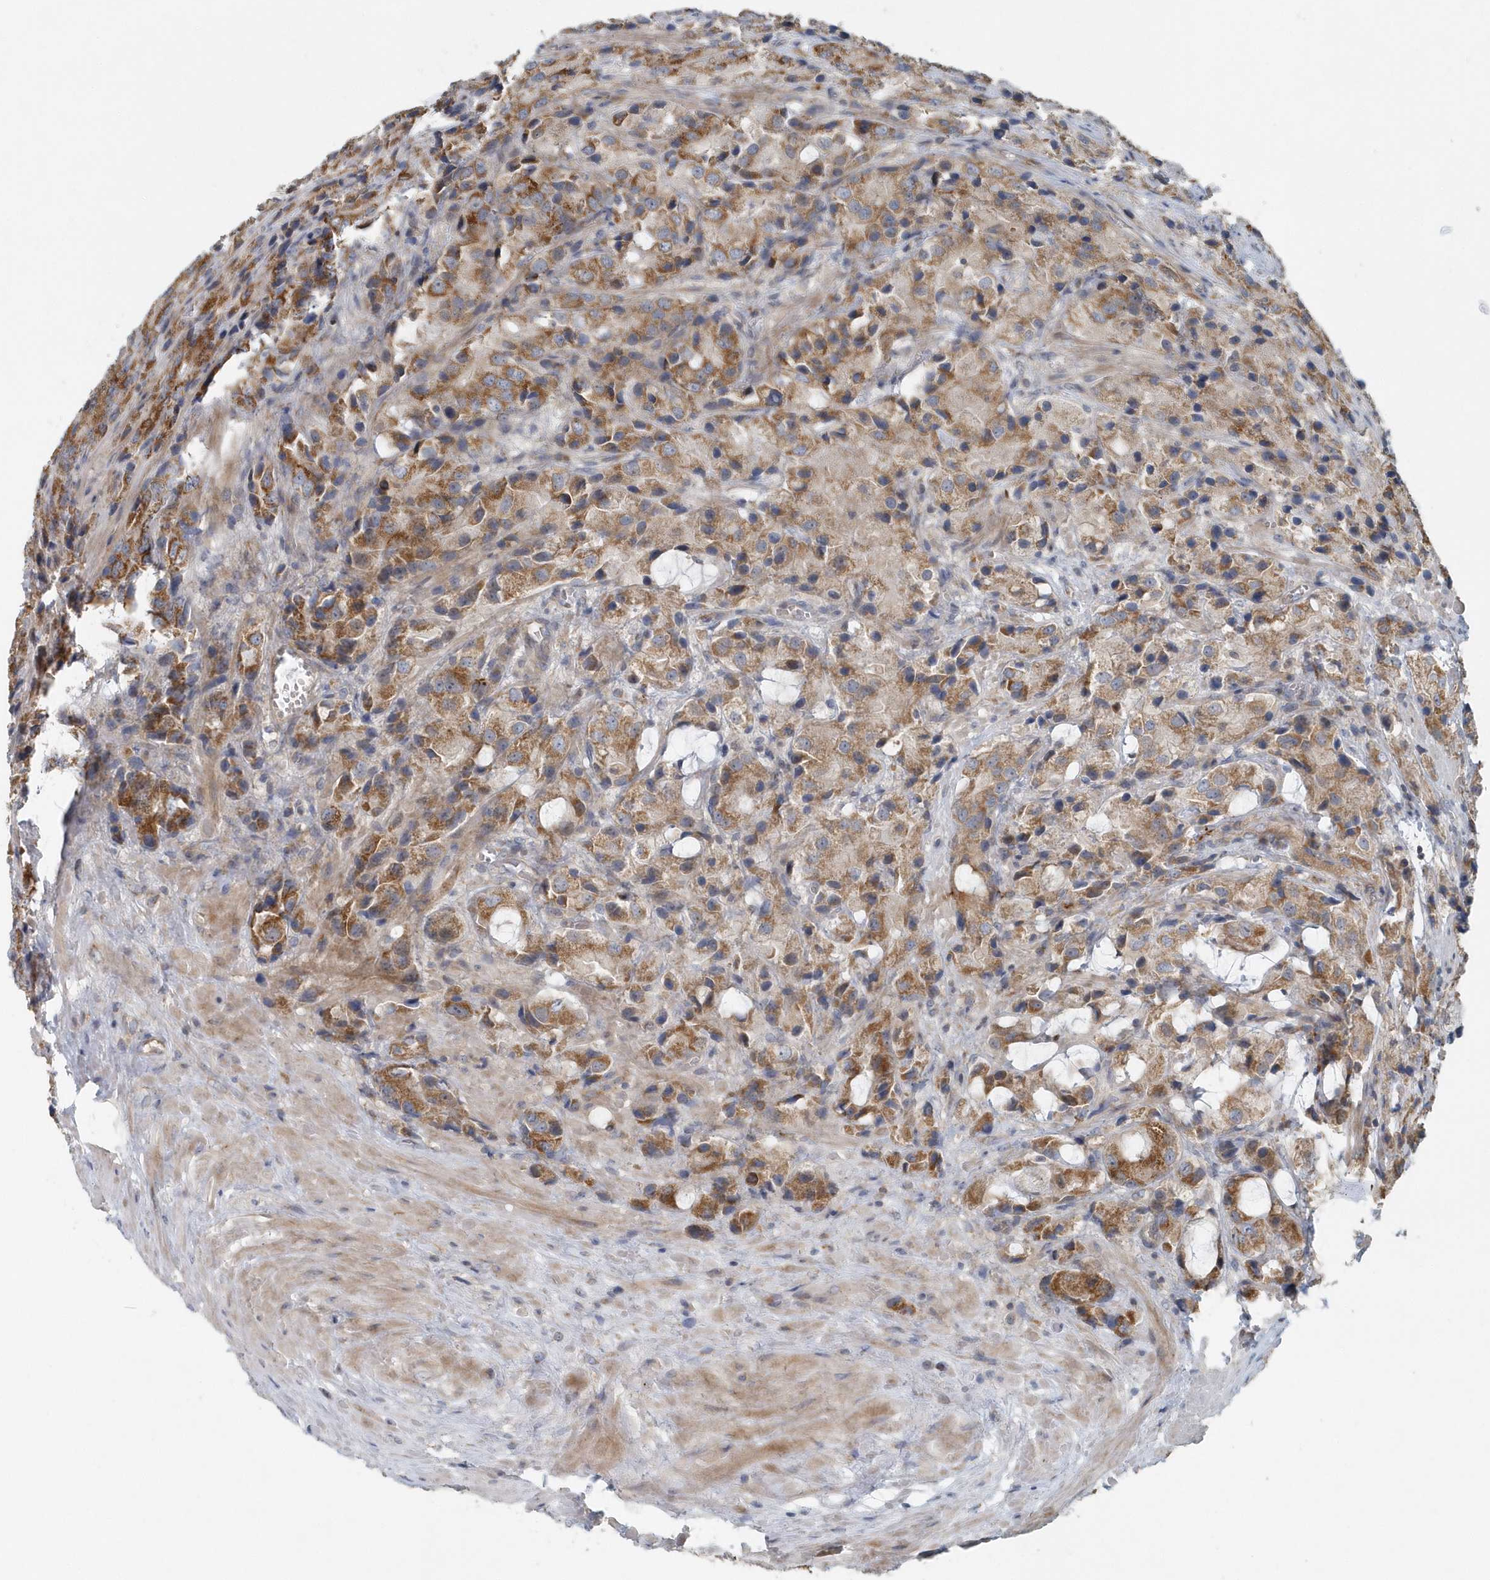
{"staining": {"intensity": "moderate", "quantity": ">75%", "location": "cytoplasmic/membranous"}, "tissue": "prostate cancer", "cell_type": "Tumor cells", "image_type": "cancer", "snomed": [{"axis": "morphology", "description": "Adenocarcinoma, High grade"}, {"axis": "topography", "description": "Prostate"}], "caption": "Protein staining demonstrates moderate cytoplasmic/membranous positivity in approximately >75% of tumor cells in prostate high-grade adenocarcinoma. (IHC, brightfield microscopy, high magnification).", "gene": "MMUT", "patient": {"sex": "male", "age": 70}}